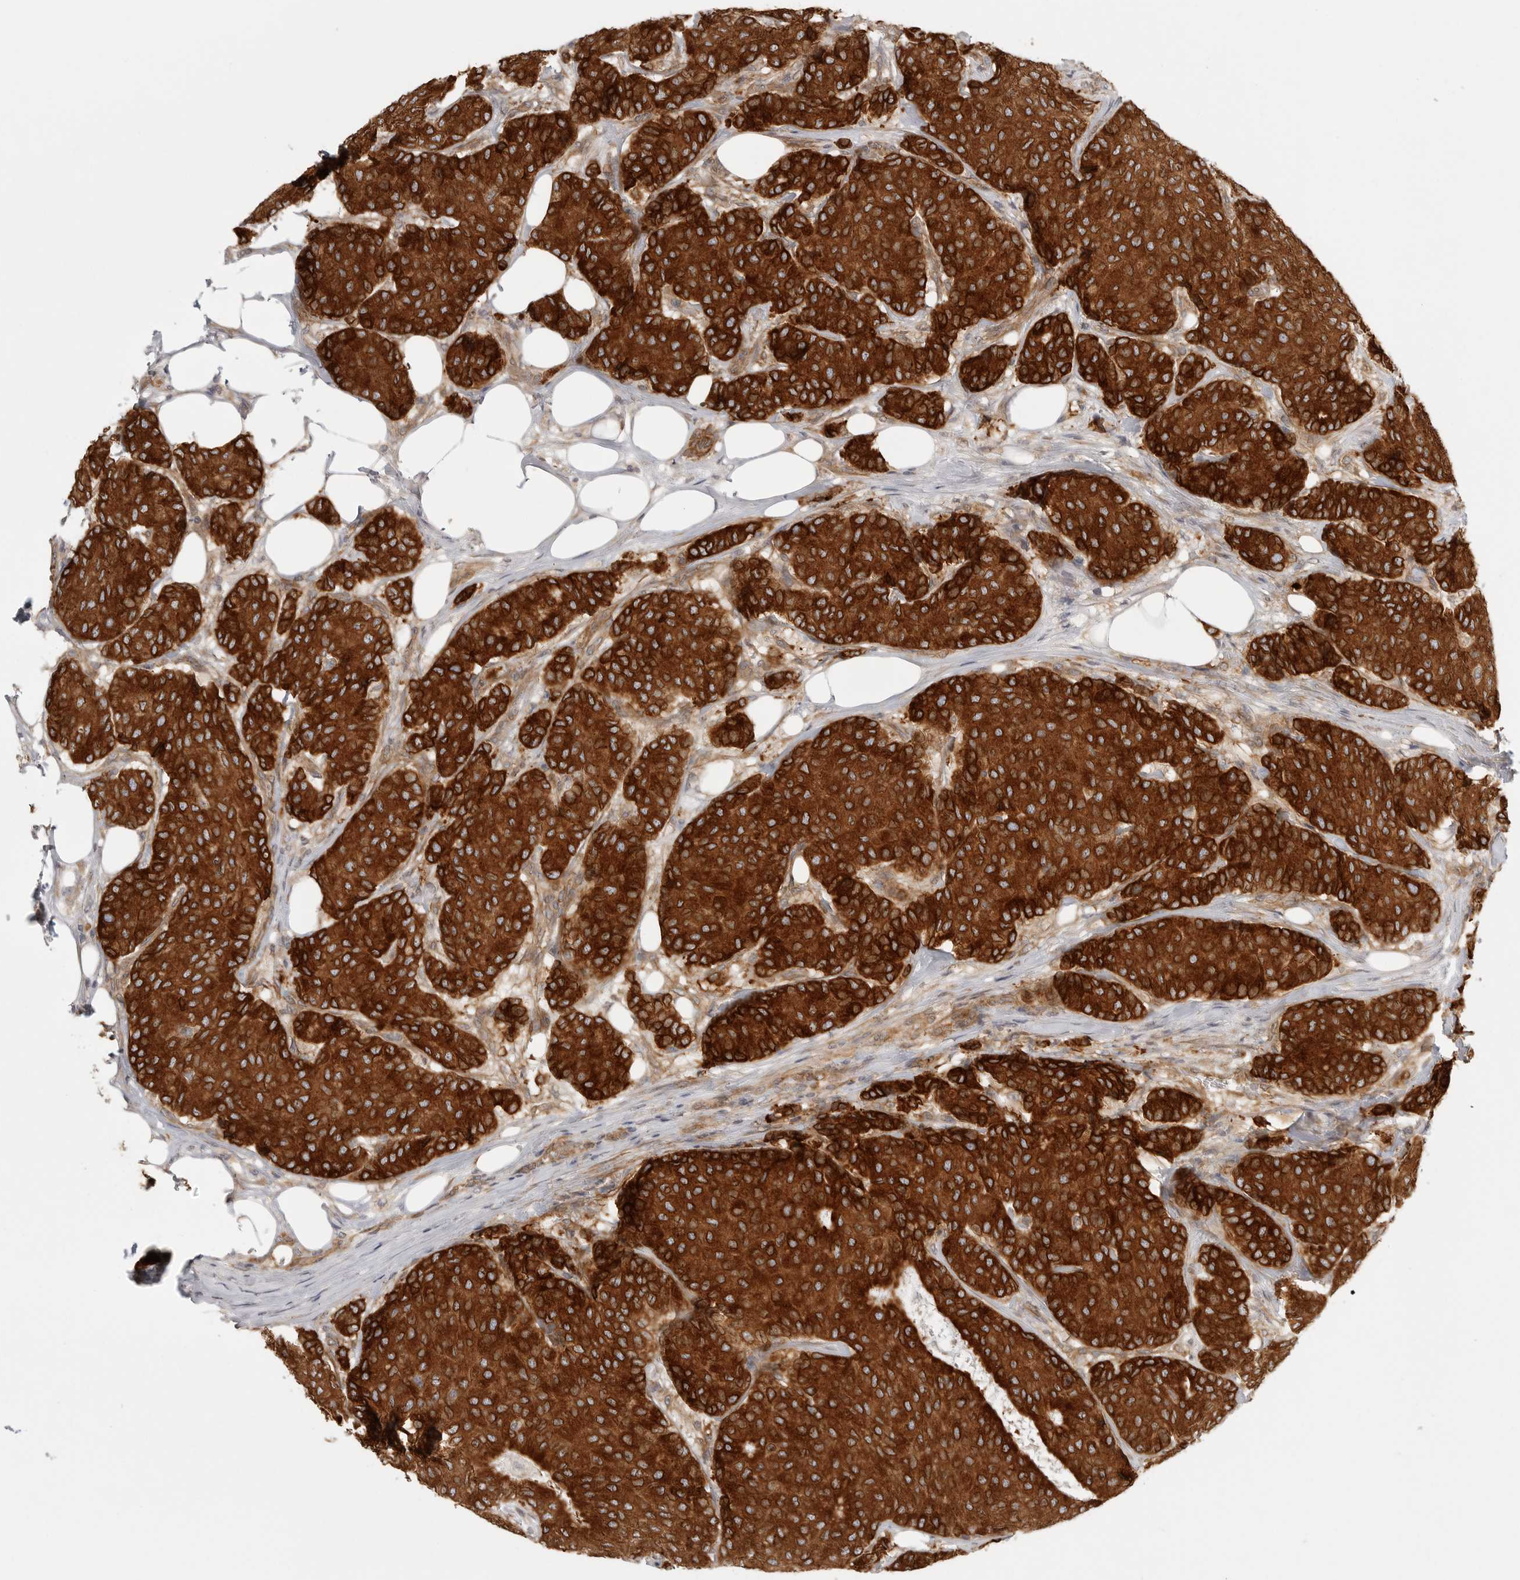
{"staining": {"intensity": "strong", "quantity": ">75%", "location": "cytoplasmic/membranous"}, "tissue": "breast cancer", "cell_type": "Tumor cells", "image_type": "cancer", "snomed": [{"axis": "morphology", "description": "Duct carcinoma"}, {"axis": "topography", "description": "Breast"}], "caption": "Infiltrating ductal carcinoma (breast) tissue exhibits strong cytoplasmic/membranous positivity in about >75% of tumor cells, visualized by immunohistochemistry.", "gene": "CERS2", "patient": {"sex": "female", "age": 75}}